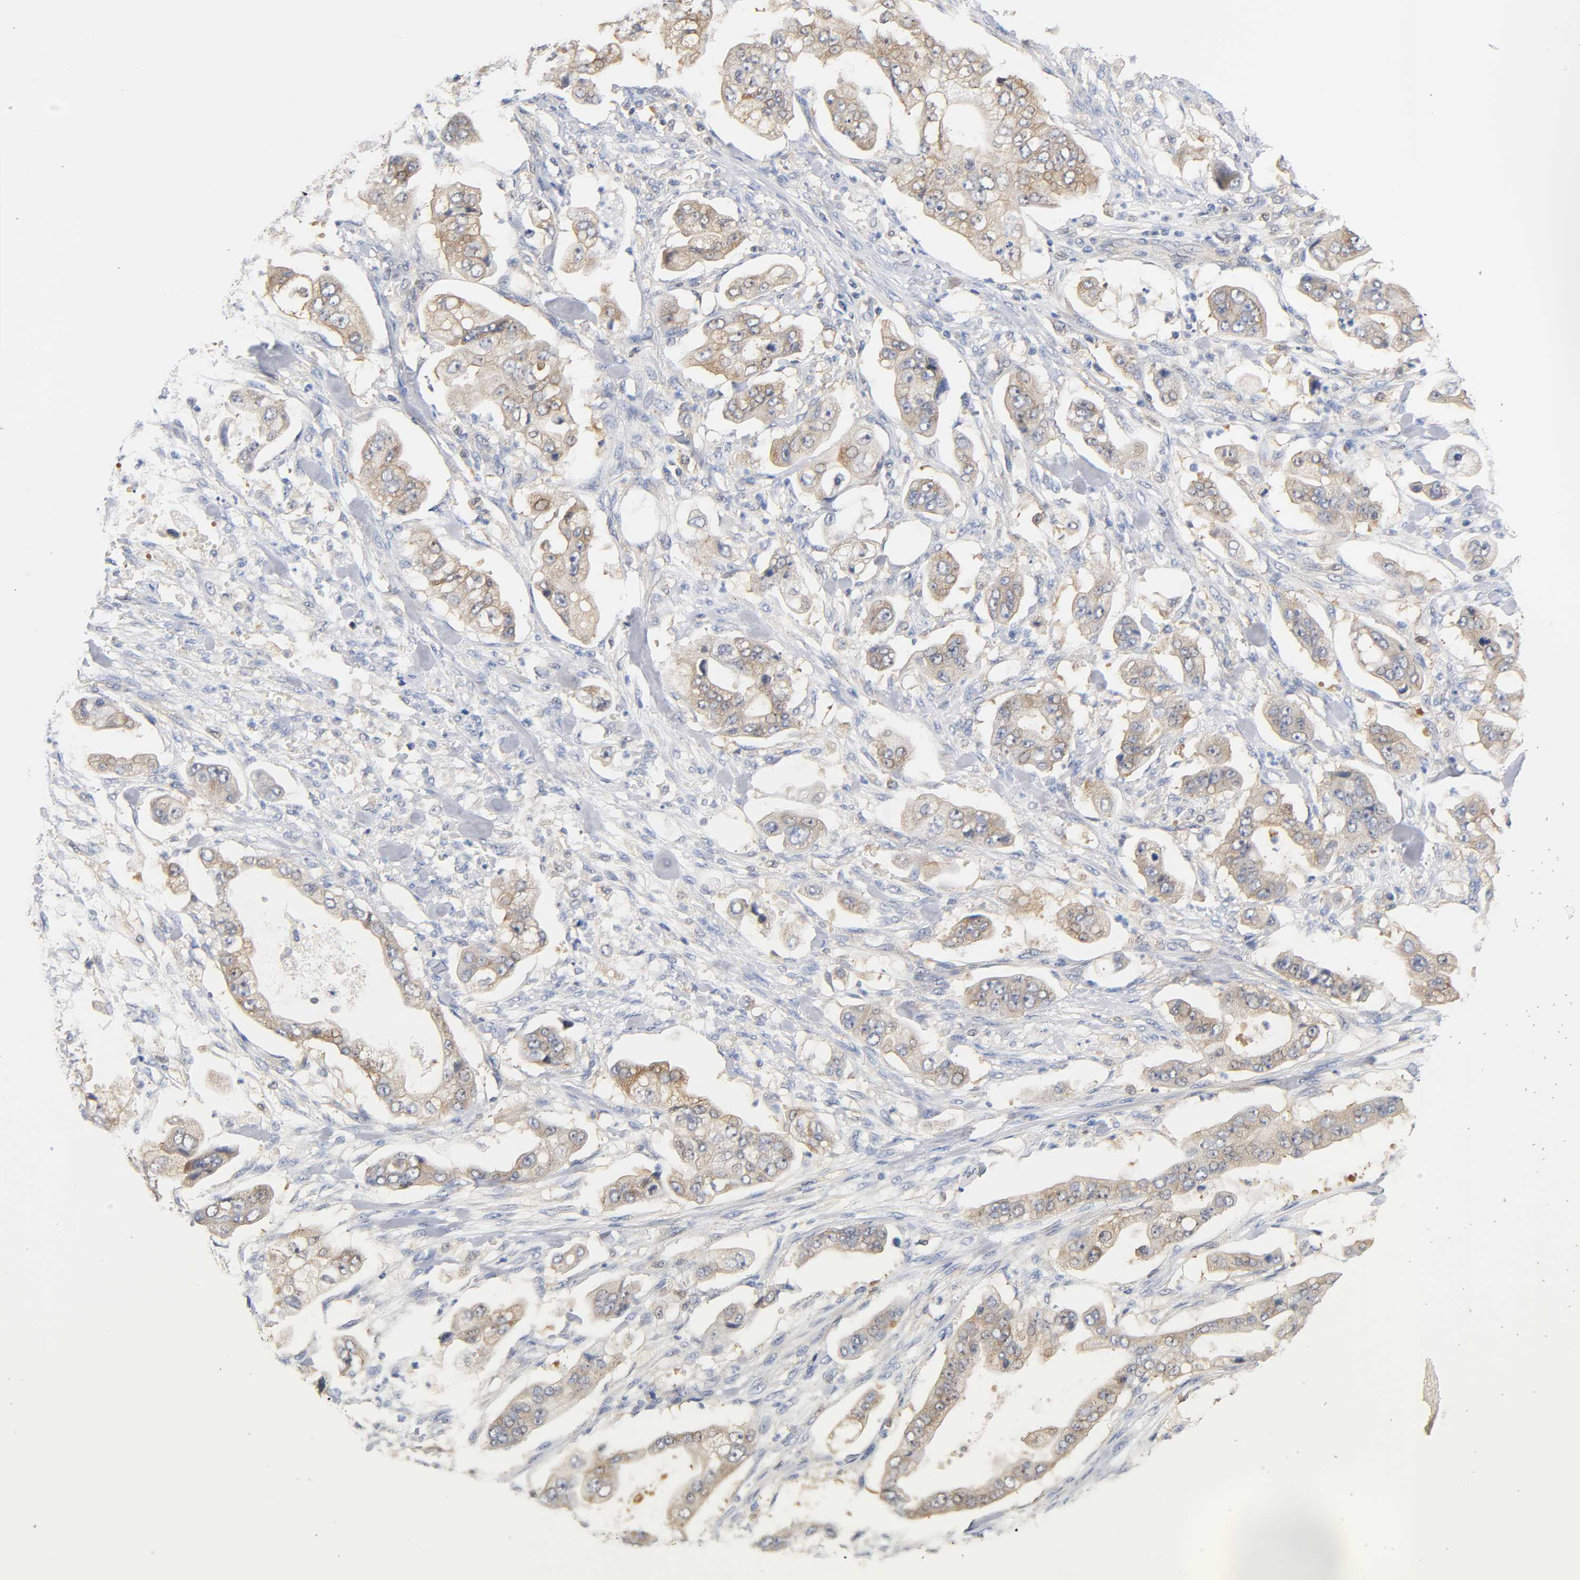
{"staining": {"intensity": "weak", "quantity": ">75%", "location": "cytoplasmic/membranous"}, "tissue": "stomach cancer", "cell_type": "Tumor cells", "image_type": "cancer", "snomed": [{"axis": "morphology", "description": "Adenocarcinoma, NOS"}, {"axis": "topography", "description": "Stomach"}], "caption": "Stomach cancer (adenocarcinoma) was stained to show a protein in brown. There is low levels of weak cytoplasmic/membranous expression in approximately >75% of tumor cells.", "gene": "FYN", "patient": {"sex": "male", "age": 62}}